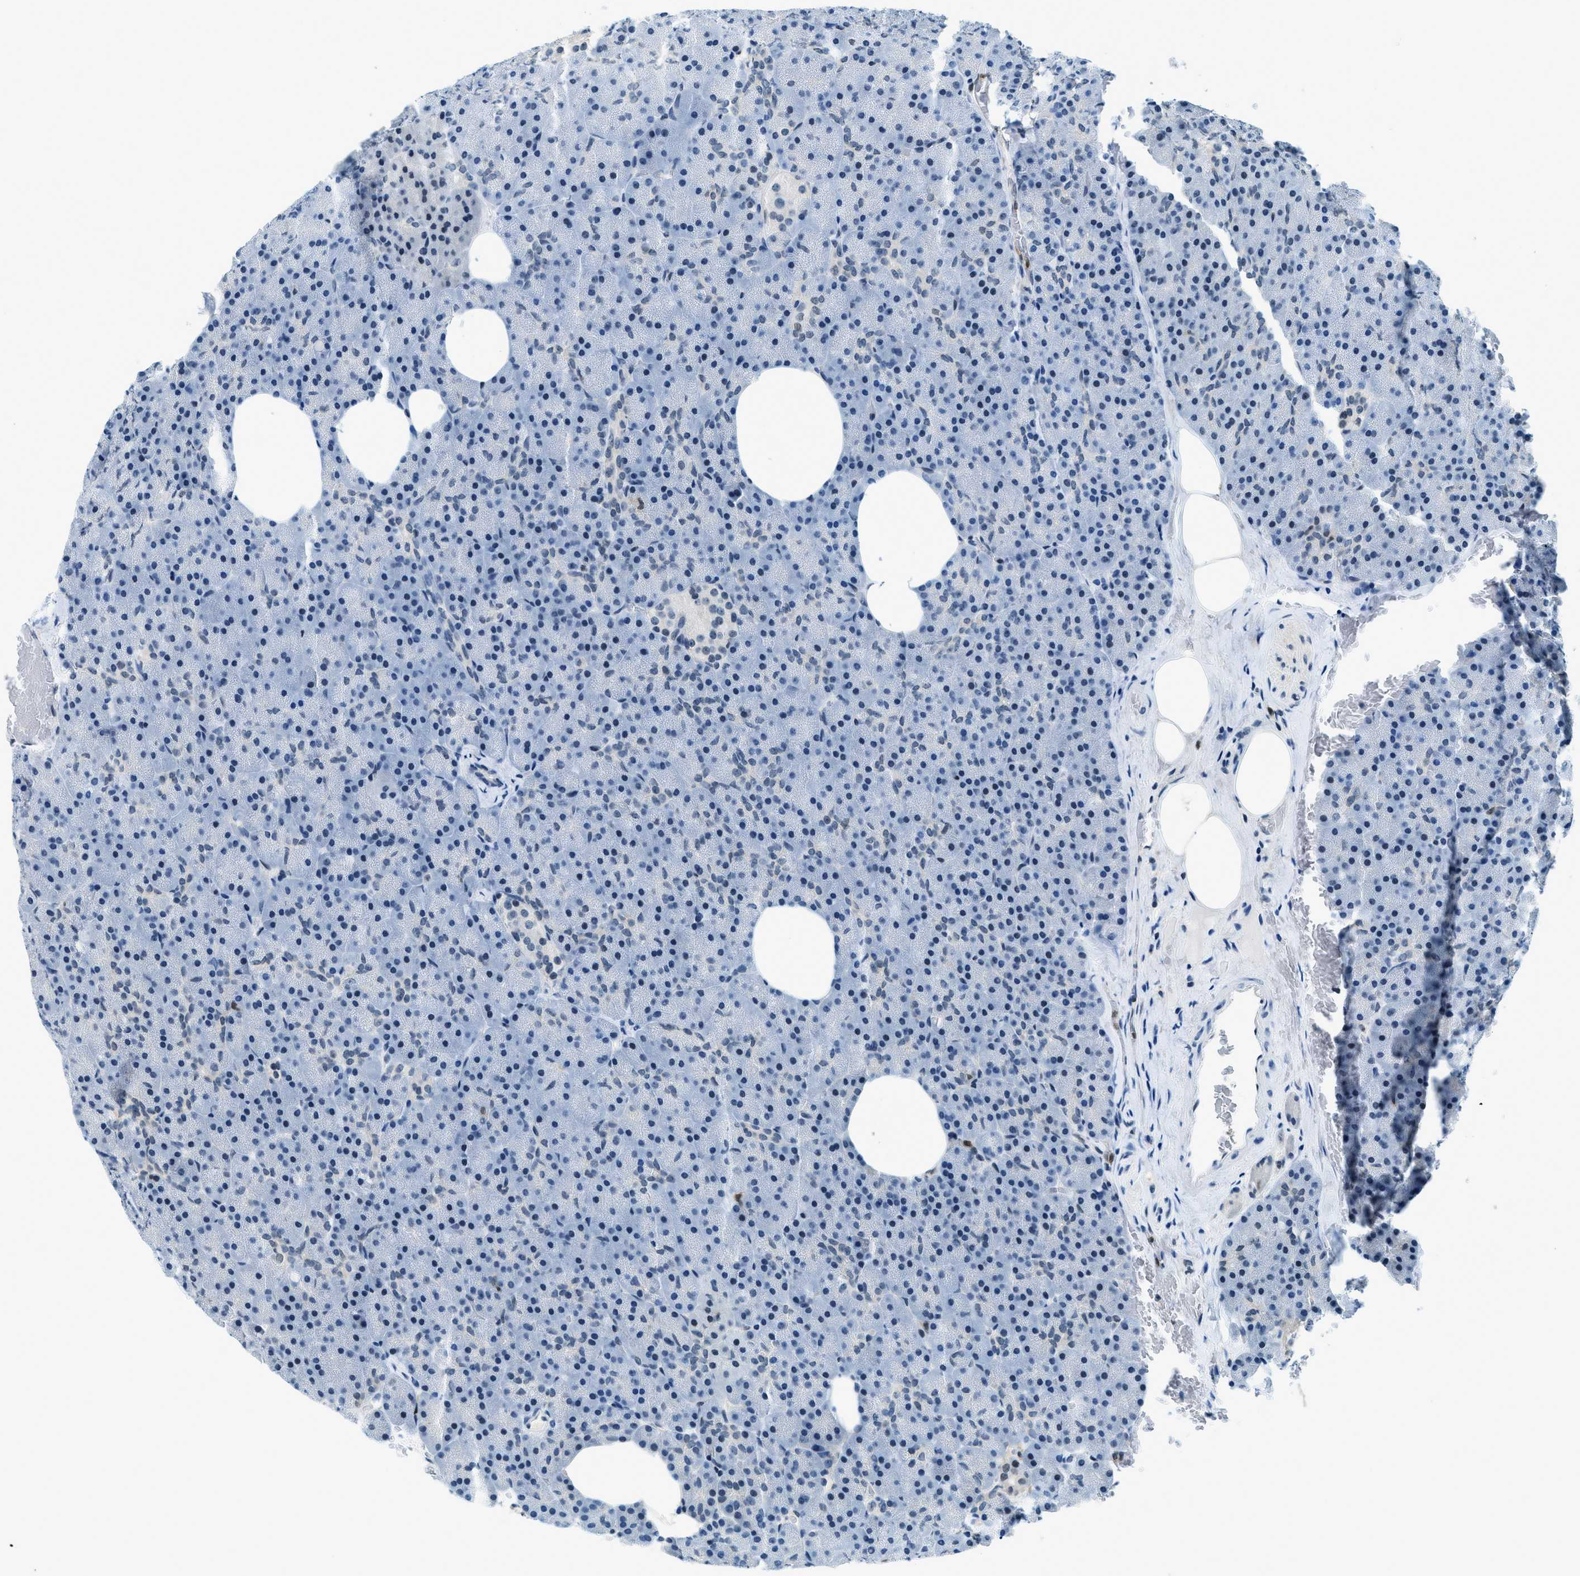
{"staining": {"intensity": "moderate", "quantity": "<25%", "location": "nuclear"}, "tissue": "pancreas", "cell_type": "Exocrine glandular cells", "image_type": "normal", "snomed": [{"axis": "morphology", "description": "Normal tissue, NOS"}, {"axis": "topography", "description": "Pancreas"}], "caption": "This is a histology image of IHC staining of unremarkable pancreas, which shows moderate positivity in the nuclear of exocrine glandular cells.", "gene": "OGFR", "patient": {"sex": "female", "age": 35}}